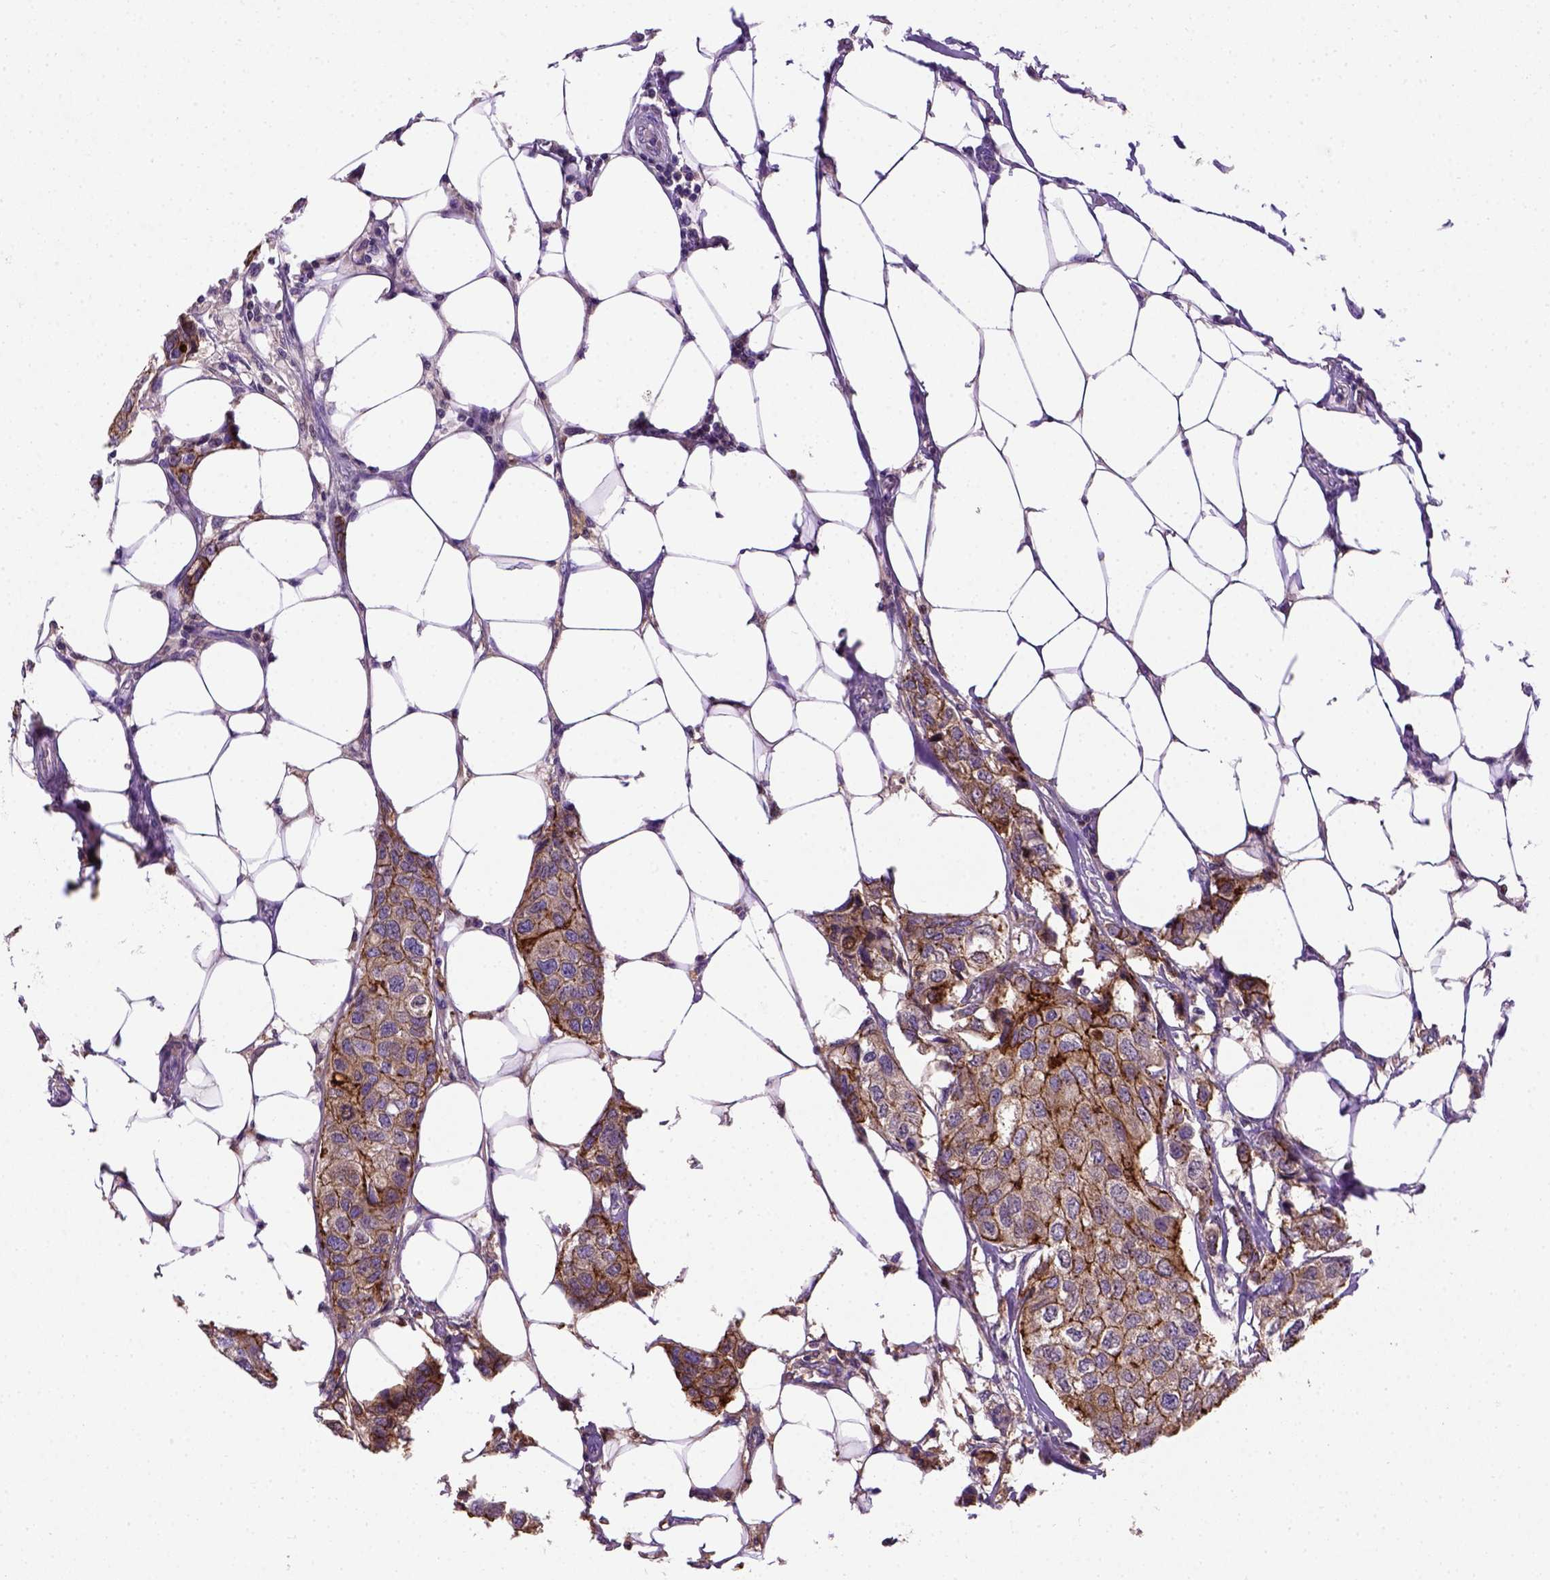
{"staining": {"intensity": "moderate", "quantity": ">75%", "location": "cytoplasmic/membranous"}, "tissue": "breast cancer", "cell_type": "Tumor cells", "image_type": "cancer", "snomed": [{"axis": "morphology", "description": "Duct carcinoma"}, {"axis": "topography", "description": "Breast"}], "caption": "Brown immunohistochemical staining in breast cancer (invasive ductal carcinoma) displays moderate cytoplasmic/membranous positivity in about >75% of tumor cells.", "gene": "CDH1", "patient": {"sex": "female", "age": 80}}